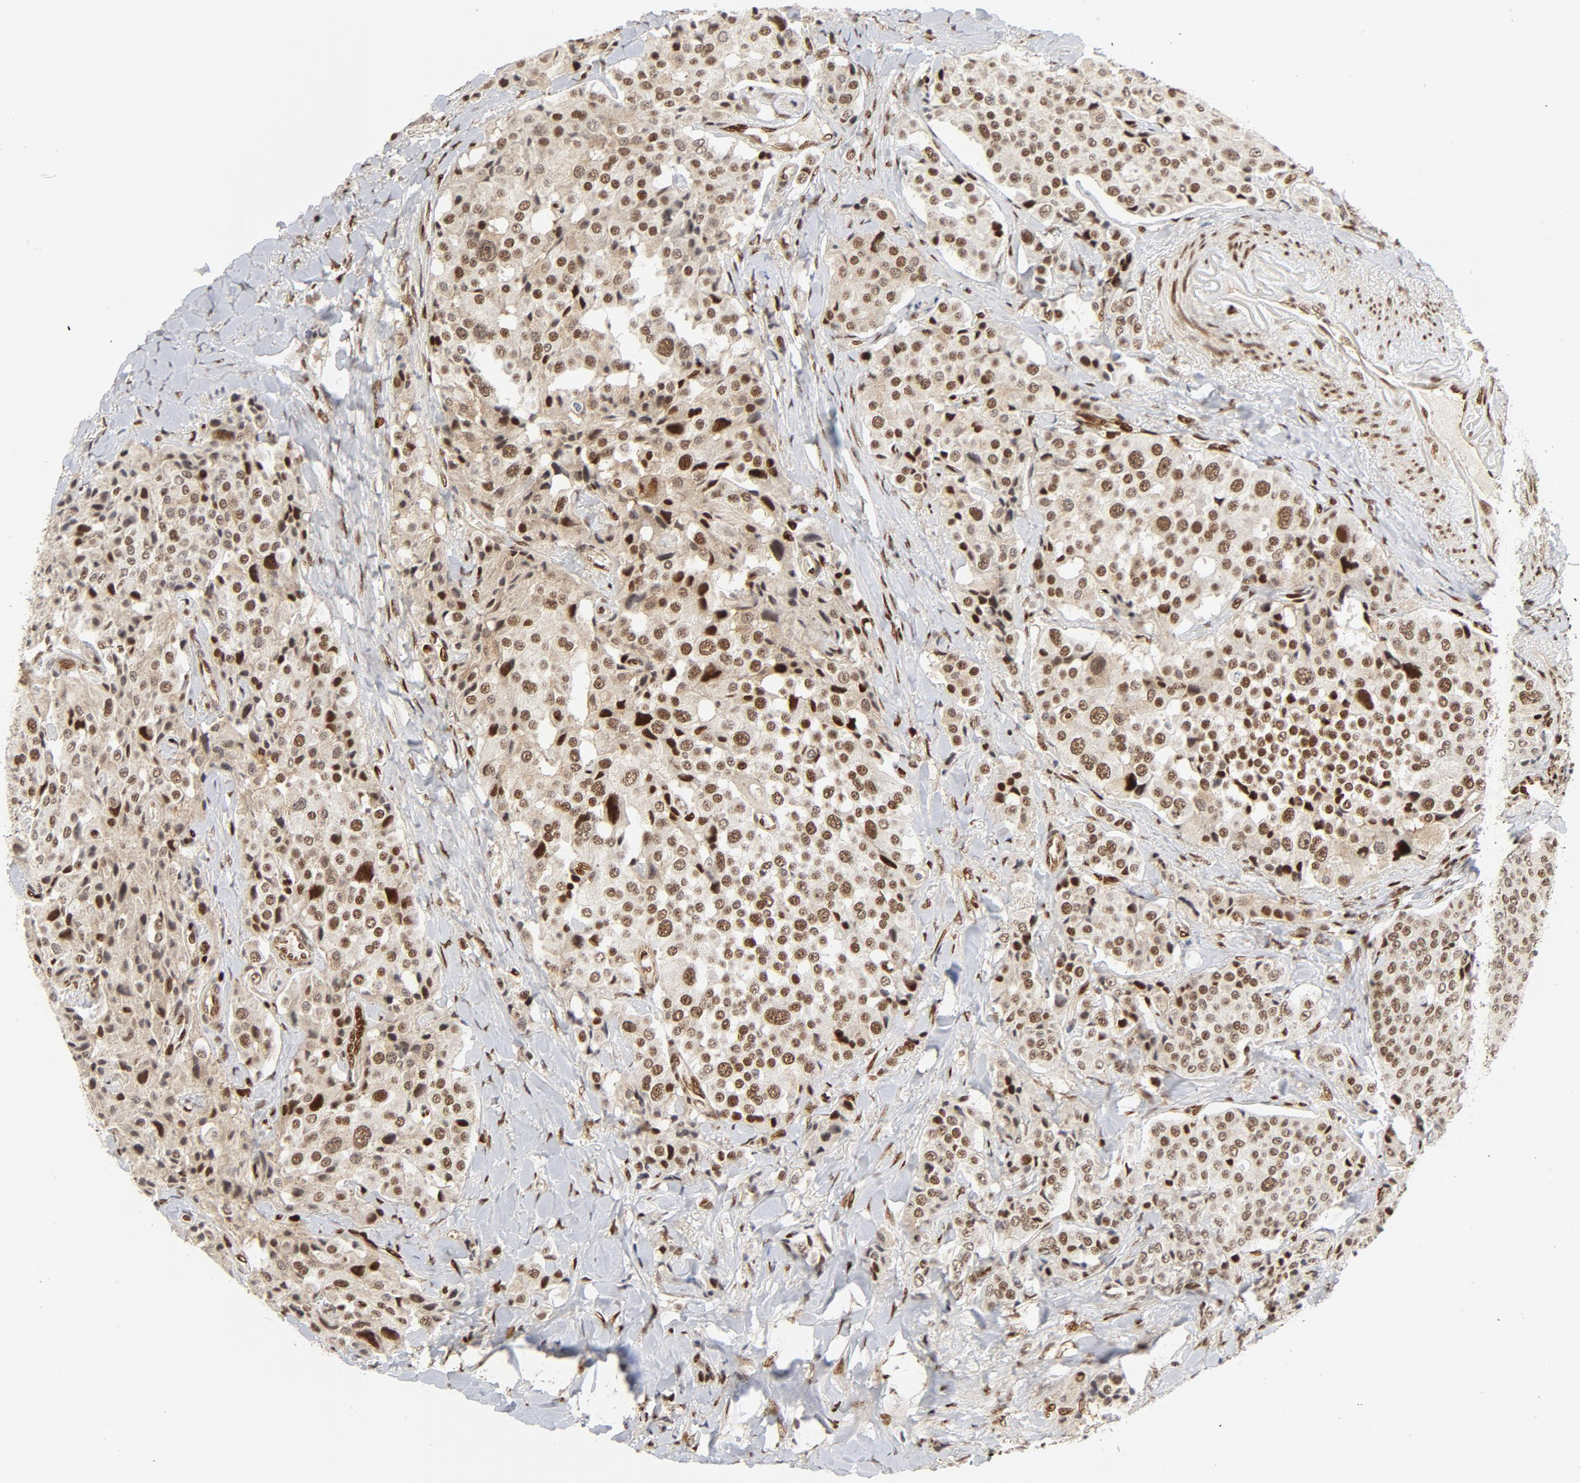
{"staining": {"intensity": "moderate", "quantity": ">75%", "location": "nuclear"}, "tissue": "carcinoid", "cell_type": "Tumor cells", "image_type": "cancer", "snomed": [{"axis": "morphology", "description": "Carcinoid, malignant, NOS"}, {"axis": "topography", "description": "Colon"}], "caption": "The photomicrograph reveals staining of carcinoid, revealing moderate nuclear protein expression (brown color) within tumor cells.", "gene": "MEF2A", "patient": {"sex": "female", "age": 61}}